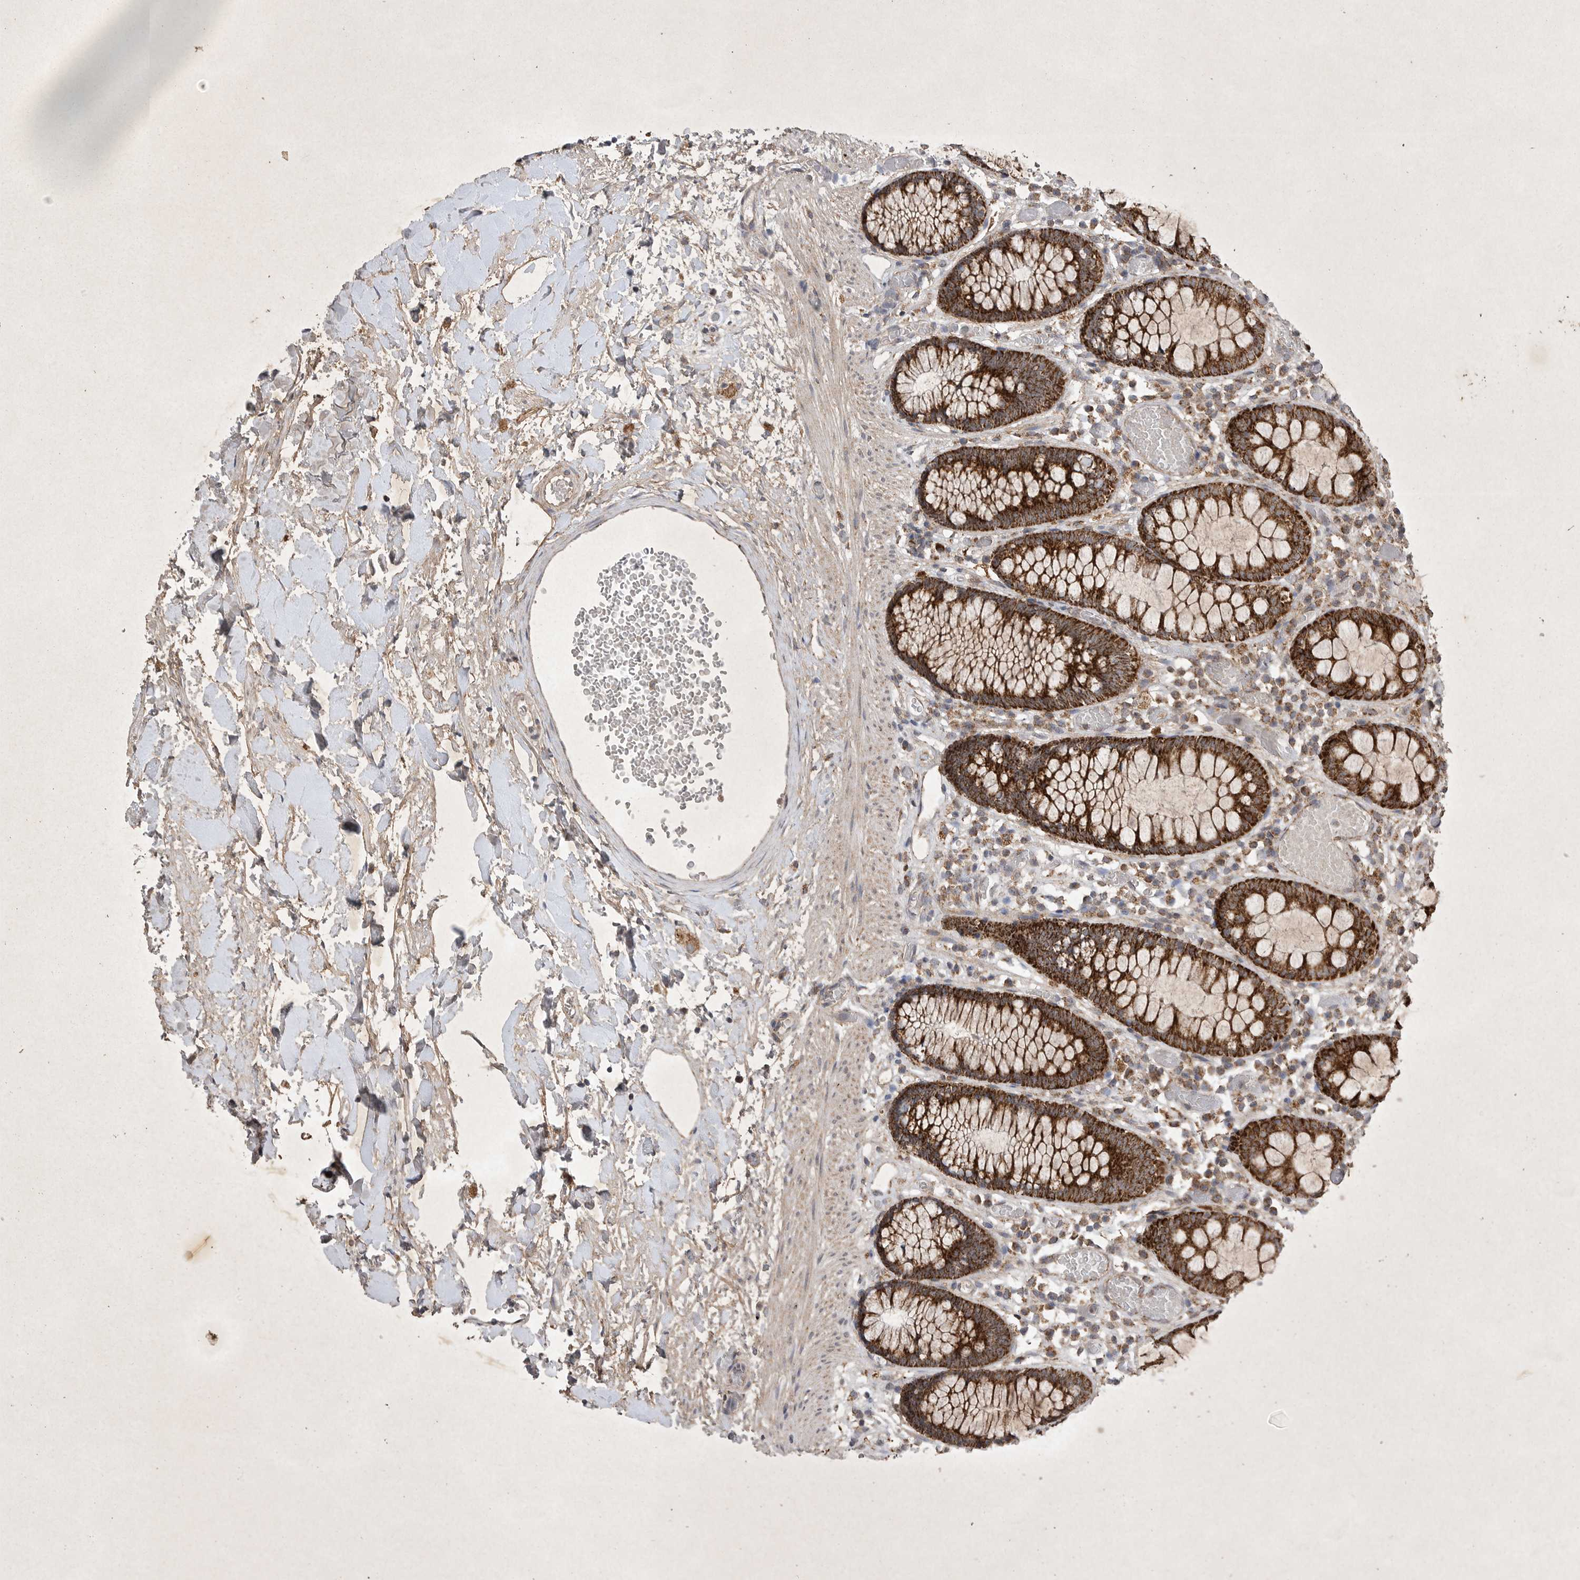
{"staining": {"intensity": "weak", "quantity": ">75%", "location": "cytoplasmic/membranous"}, "tissue": "colon", "cell_type": "Endothelial cells", "image_type": "normal", "snomed": [{"axis": "morphology", "description": "Normal tissue, NOS"}, {"axis": "topography", "description": "Colon"}], "caption": "Immunohistochemical staining of benign colon reveals >75% levels of weak cytoplasmic/membranous protein expression in about >75% of endothelial cells.", "gene": "DDR1", "patient": {"sex": "male", "age": 14}}